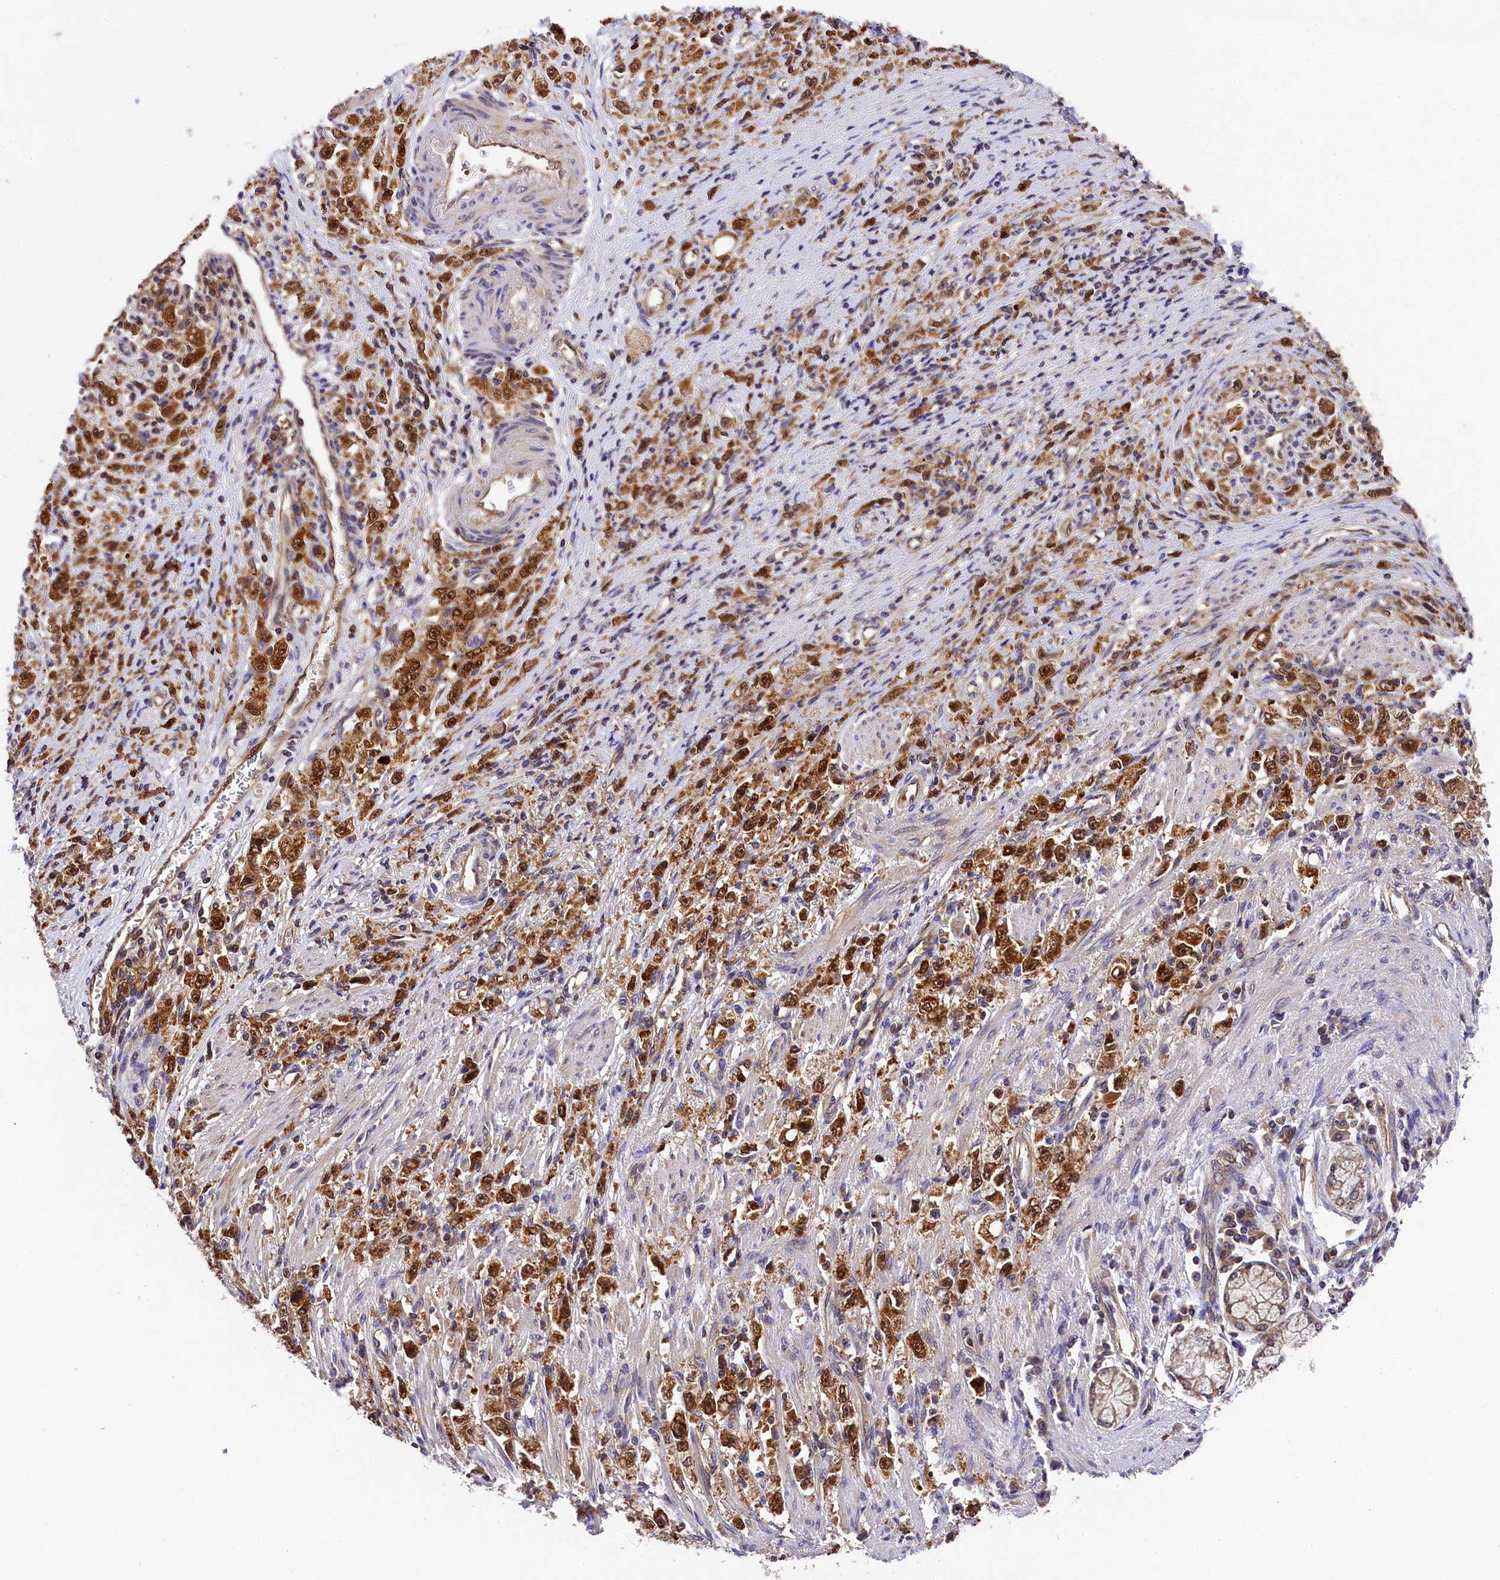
{"staining": {"intensity": "moderate", "quantity": ">75%", "location": "cytoplasmic/membranous,nuclear"}, "tissue": "stomach cancer", "cell_type": "Tumor cells", "image_type": "cancer", "snomed": [{"axis": "morphology", "description": "Adenocarcinoma, NOS"}, {"axis": "topography", "description": "Stomach"}], "caption": "Protein staining displays moderate cytoplasmic/membranous and nuclear positivity in about >75% of tumor cells in stomach cancer.", "gene": "EIF6", "patient": {"sex": "female", "age": 59}}